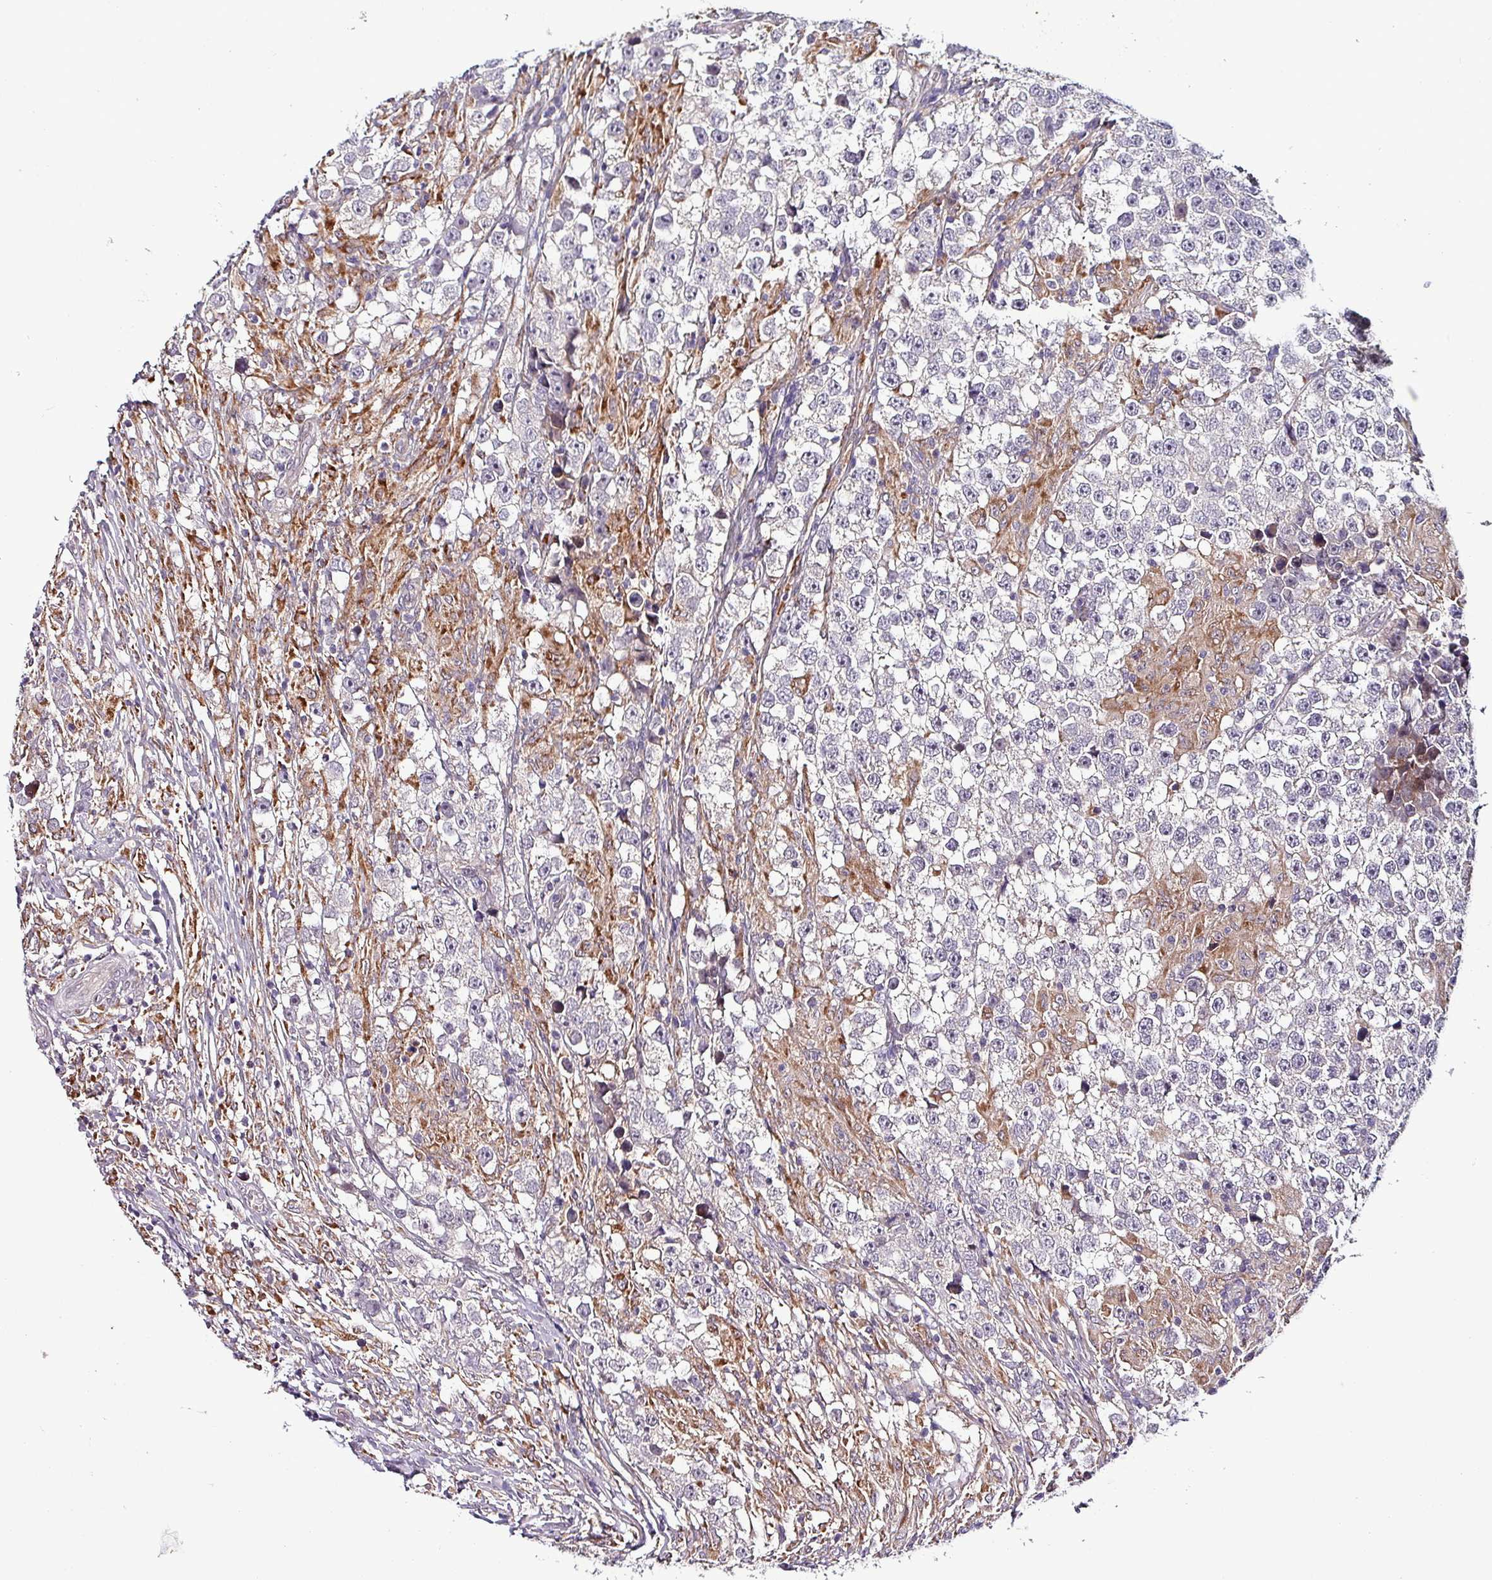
{"staining": {"intensity": "negative", "quantity": "none", "location": "none"}, "tissue": "testis cancer", "cell_type": "Tumor cells", "image_type": "cancer", "snomed": [{"axis": "morphology", "description": "Seminoma, NOS"}, {"axis": "topography", "description": "Testis"}], "caption": "This is a micrograph of immunohistochemistry (IHC) staining of testis cancer (seminoma), which shows no staining in tumor cells.", "gene": "GRAPL", "patient": {"sex": "male", "age": 46}}